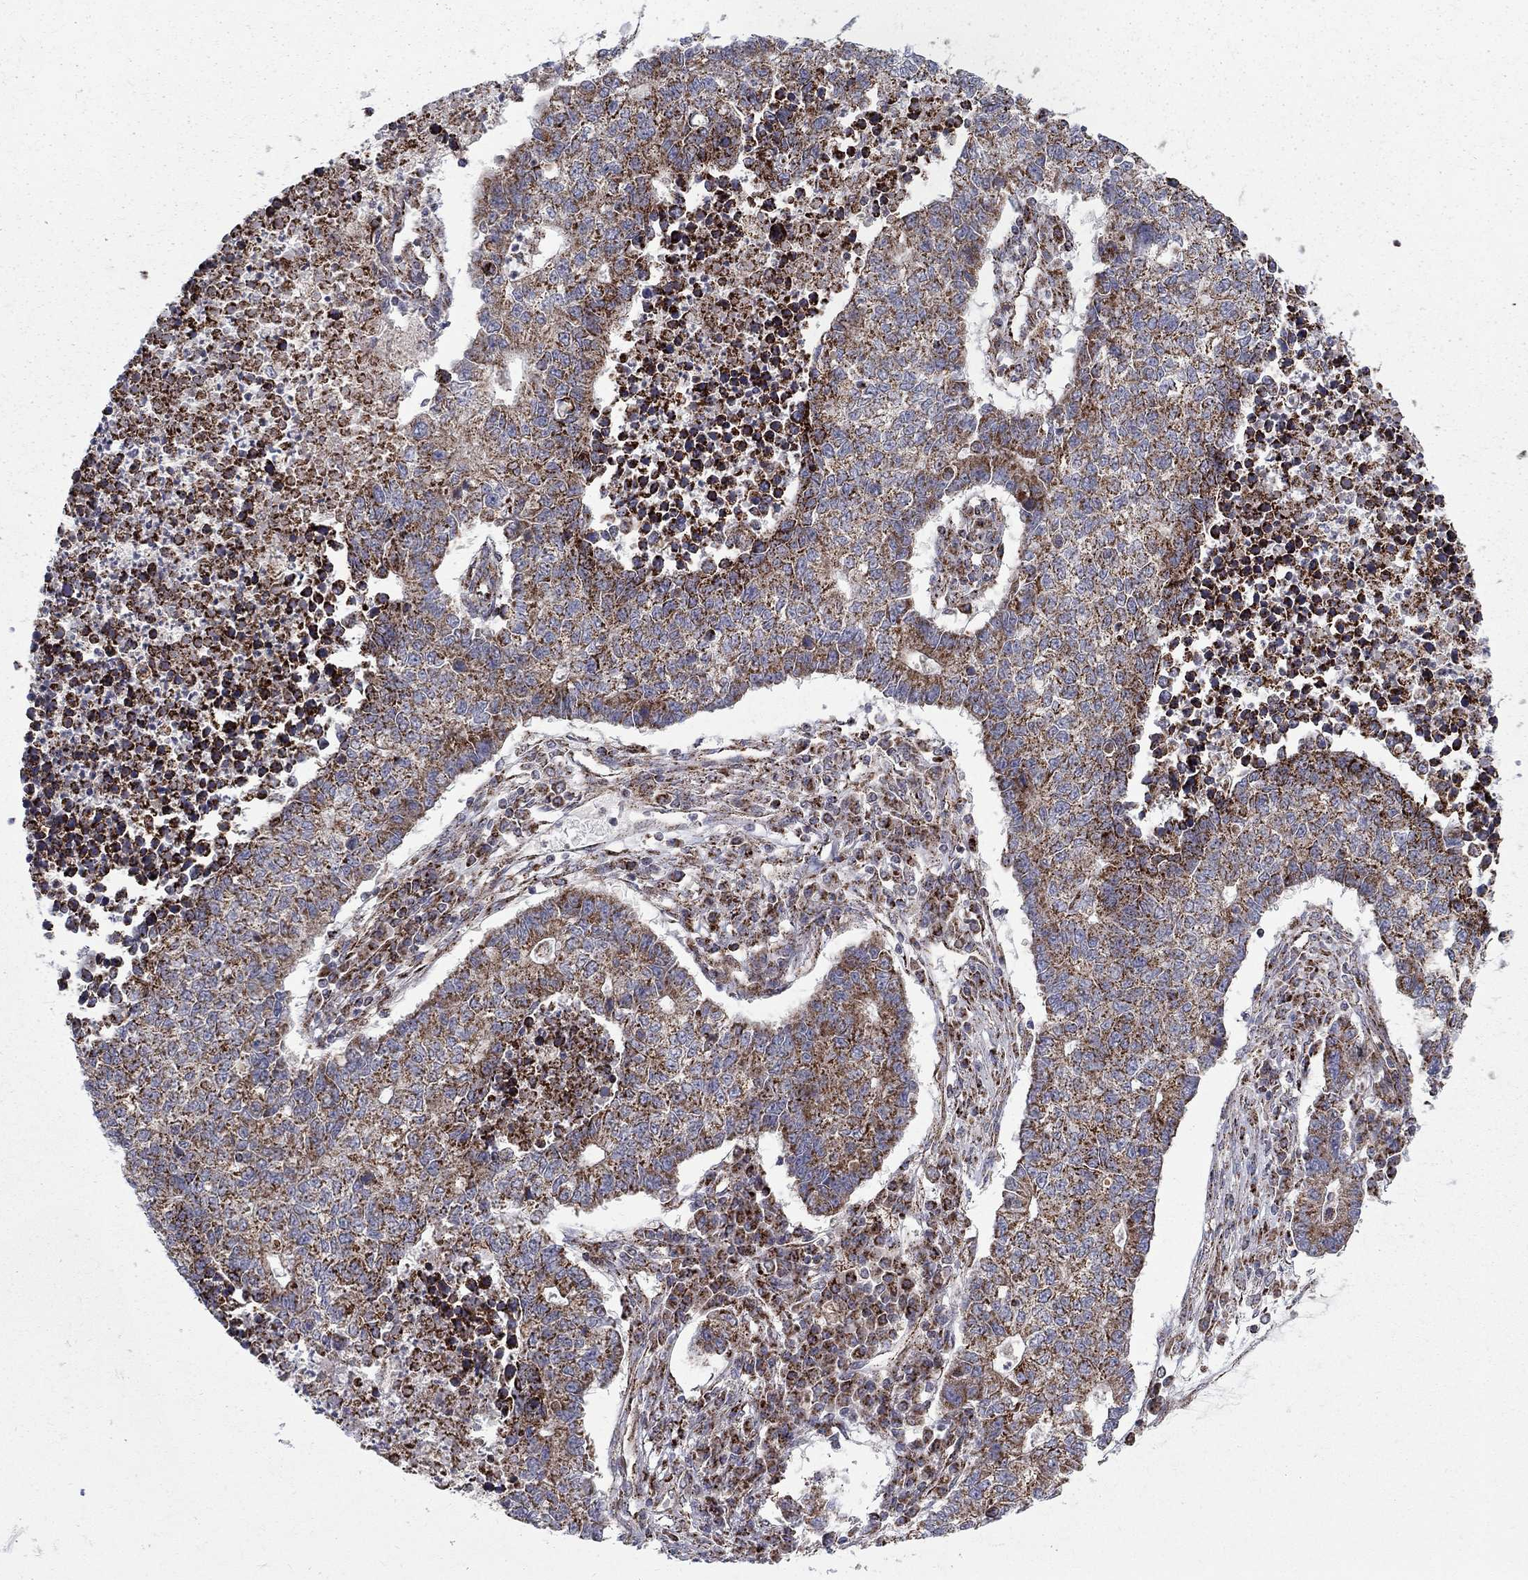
{"staining": {"intensity": "moderate", "quantity": ">75%", "location": "cytoplasmic/membranous"}, "tissue": "lung cancer", "cell_type": "Tumor cells", "image_type": "cancer", "snomed": [{"axis": "morphology", "description": "Adenocarcinoma, NOS"}, {"axis": "topography", "description": "Lung"}], "caption": "Immunohistochemistry (DAB) staining of lung adenocarcinoma exhibits moderate cytoplasmic/membranous protein positivity in about >75% of tumor cells.", "gene": "ALDH1B1", "patient": {"sex": "male", "age": 57}}